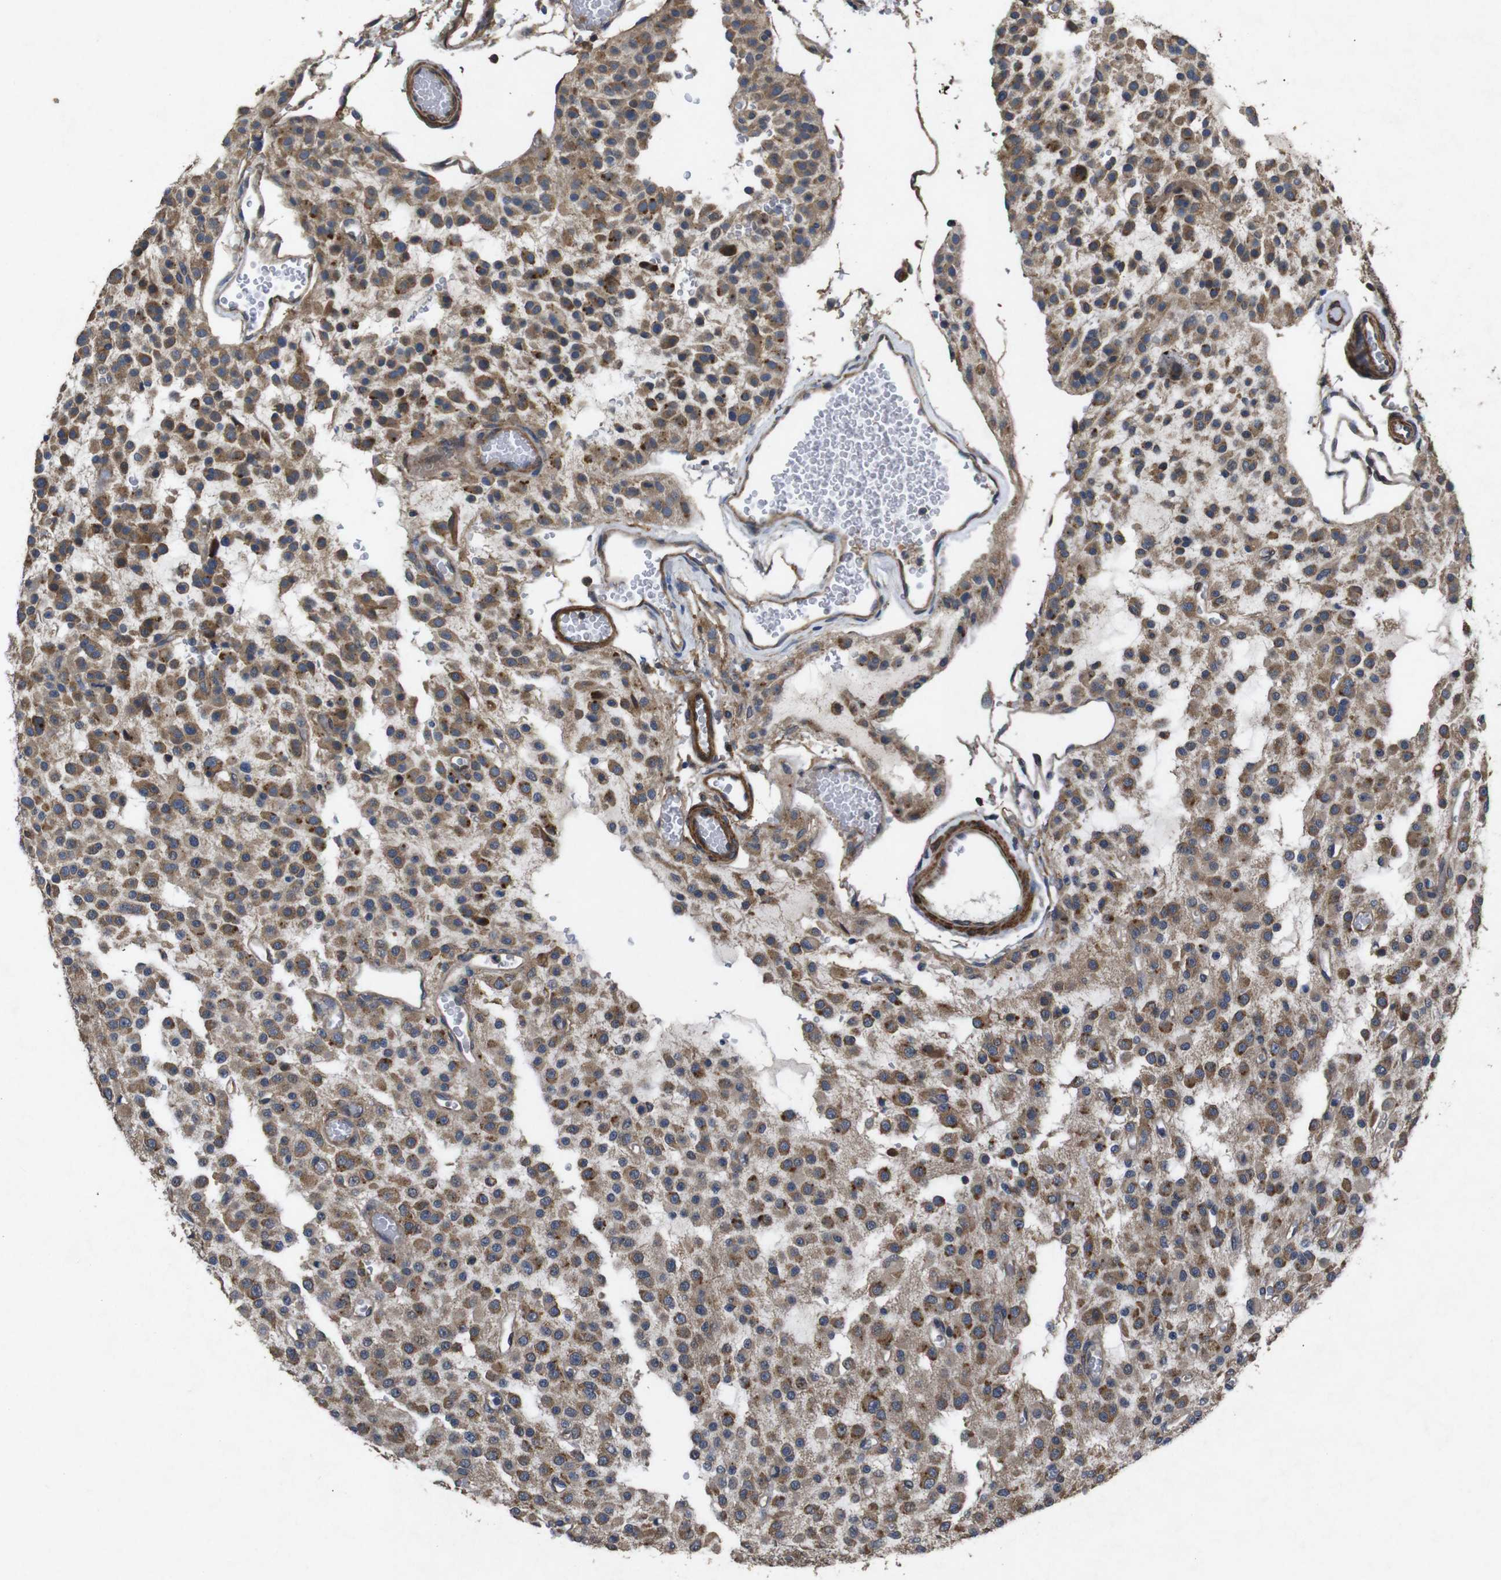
{"staining": {"intensity": "moderate", "quantity": "25%-75%", "location": "cytoplasmic/membranous"}, "tissue": "glioma", "cell_type": "Tumor cells", "image_type": "cancer", "snomed": [{"axis": "morphology", "description": "Glioma, malignant, Low grade"}, {"axis": "topography", "description": "Brain"}], "caption": "Glioma was stained to show a protein in brown. There is medium levels of moderate cytoplasmic/membranous staining in approximately 25%-75% of tumor cells.", "gene": "BNIP3", "patient": {"sex": "male", "age": 38}}